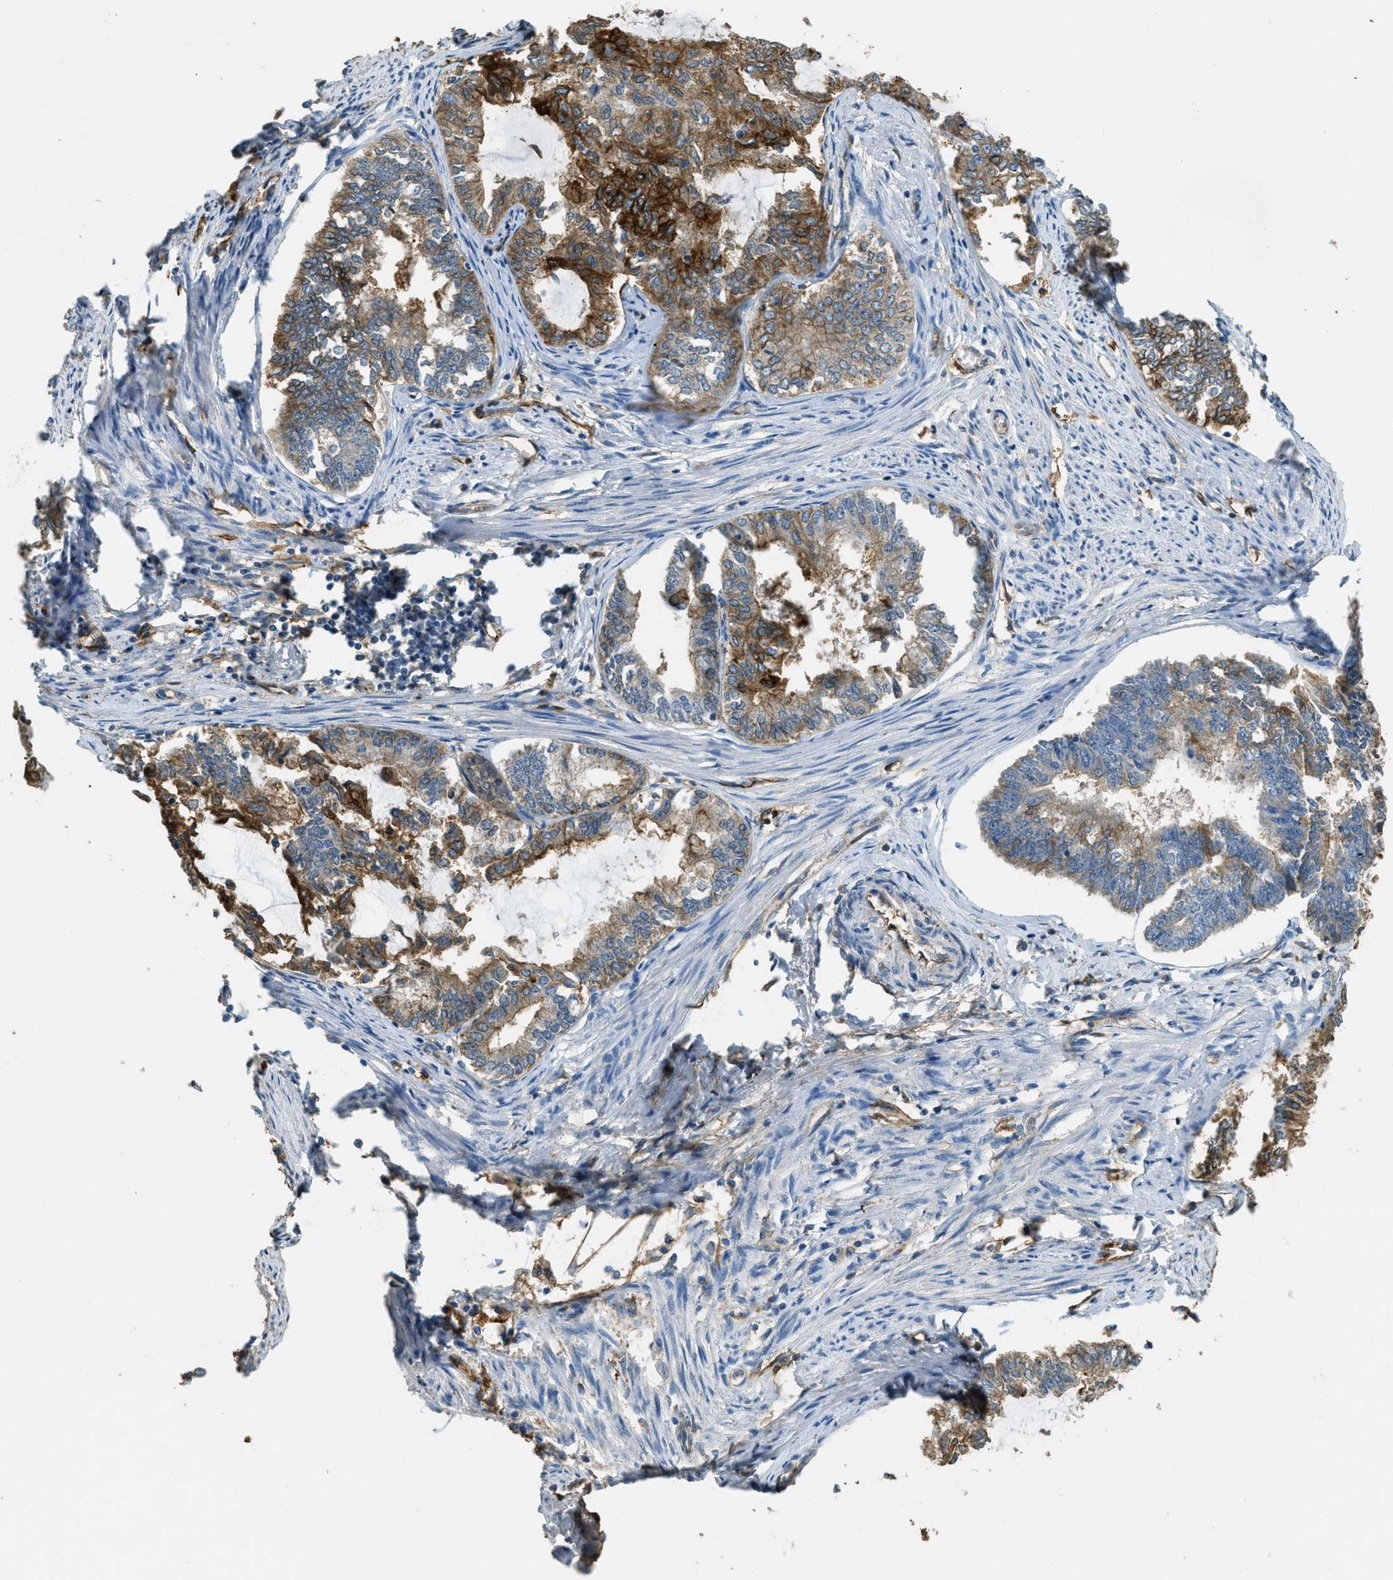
{"staining": {"intensity": "moderate", "quantity": ">75%", "location": "cytoplasmic/membranous"}, "tissue": "endometrial cancer", "cell_type": "Tumor cells", "image_type": "cancer", "snomed": [{"axis": "morphology", "description": "Adenocarcinoma, NOS"}, {"axis": "topography", "description": "Endometrium"}], "caption": "Protein expression analysis of endometrial adenocarcinoma reveals moderate cytoplasmic/membranous staining in about >75% of tumor cells.", "gene": "OSMR", "patient": {"sex": "female", "age": 86}}